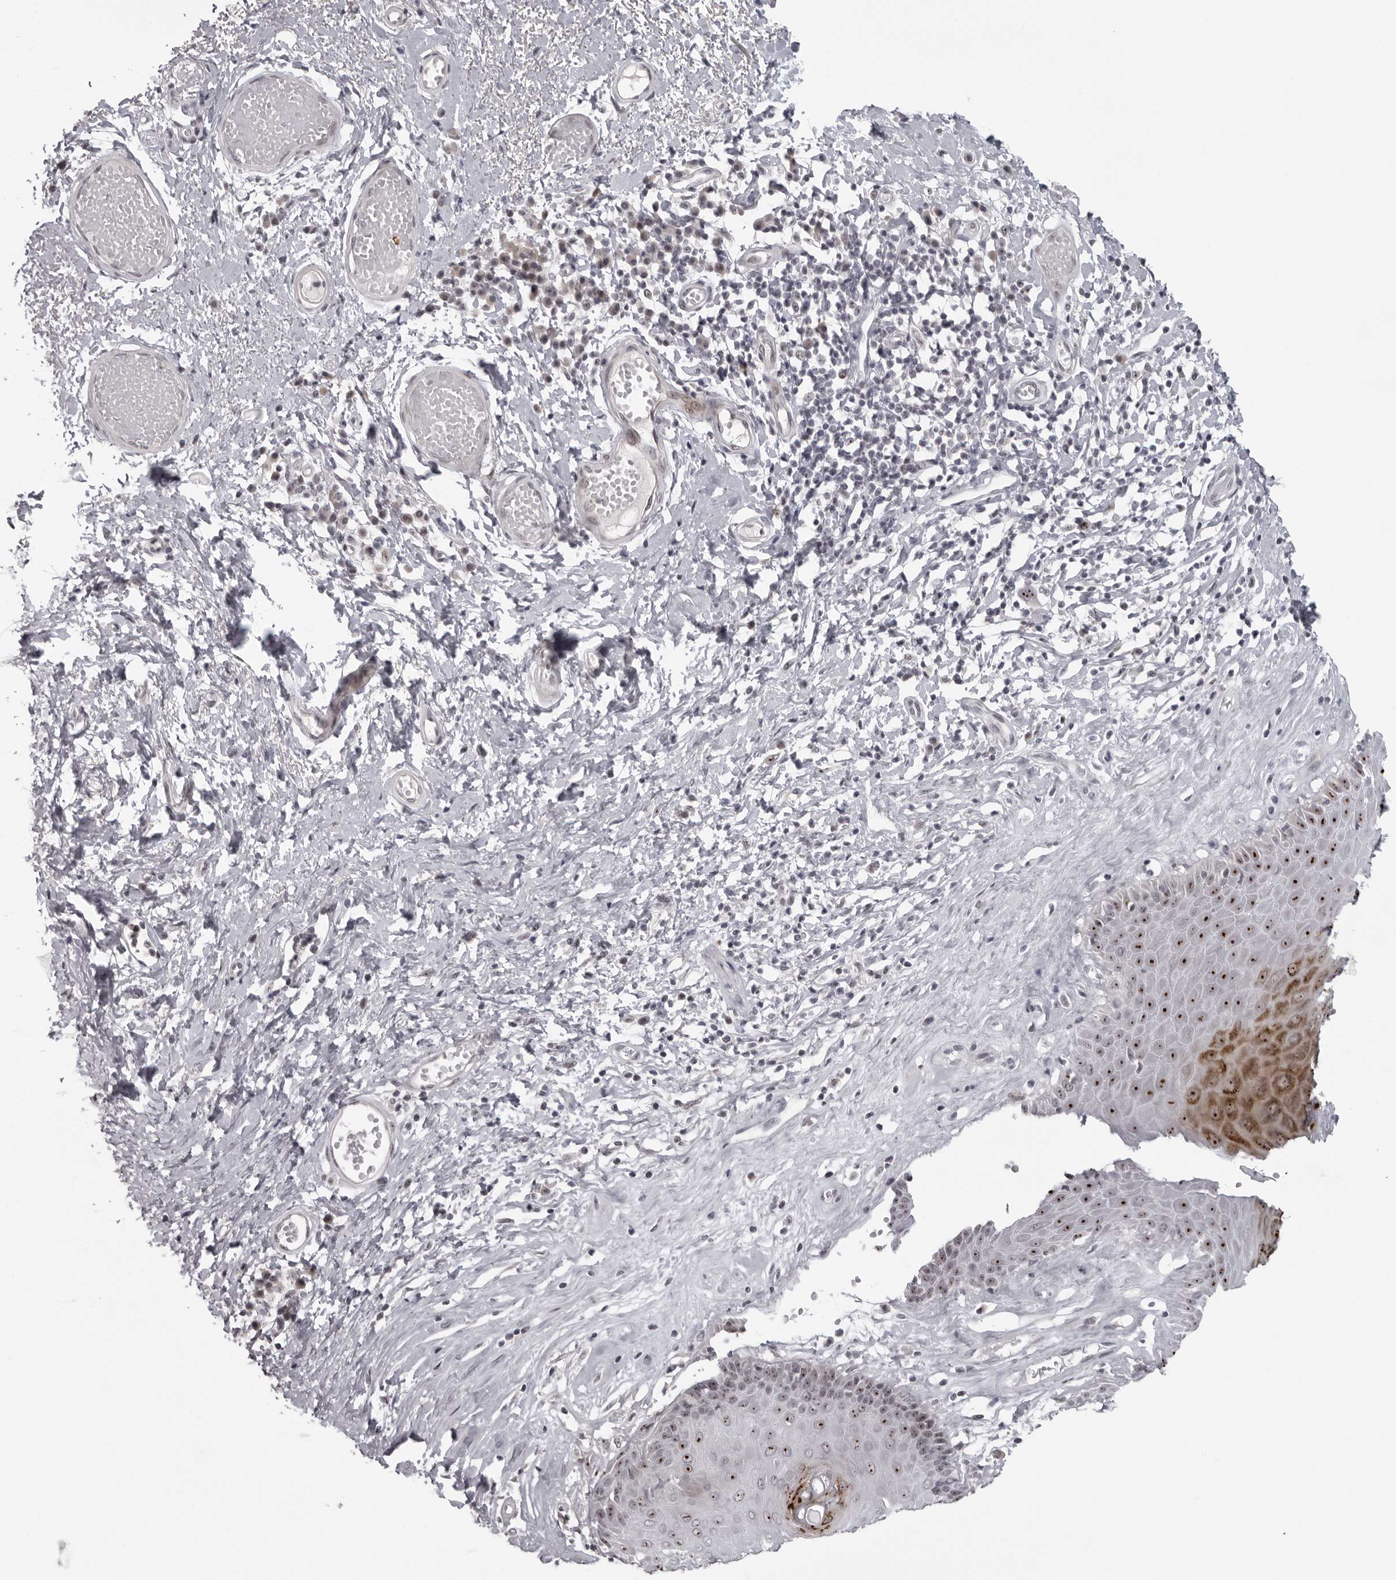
{"staining": {"intensity": "strong", "quantity": ">75%", "location": "cytoplasmic/membranous,nuclear"}, "tissue": "skin", "cell_type": "Epidermal cells", "image_type": "normal", "snomed": [{"axis": "morphology", "description": "Normal tissue, NOS"}, {"axis": "morphology", "description": "Inflammation, NOS"}, {"axis": "topography", "description": "Vulva"}], "caption": "Skin stained with immunohistochemistry (IHC) displays strong cytoplasmic/membranous,nuclear positivity in about >75% of epidermal cells.", "gene": "HELZ", "patient": {"sex": "female", "age": 84}}